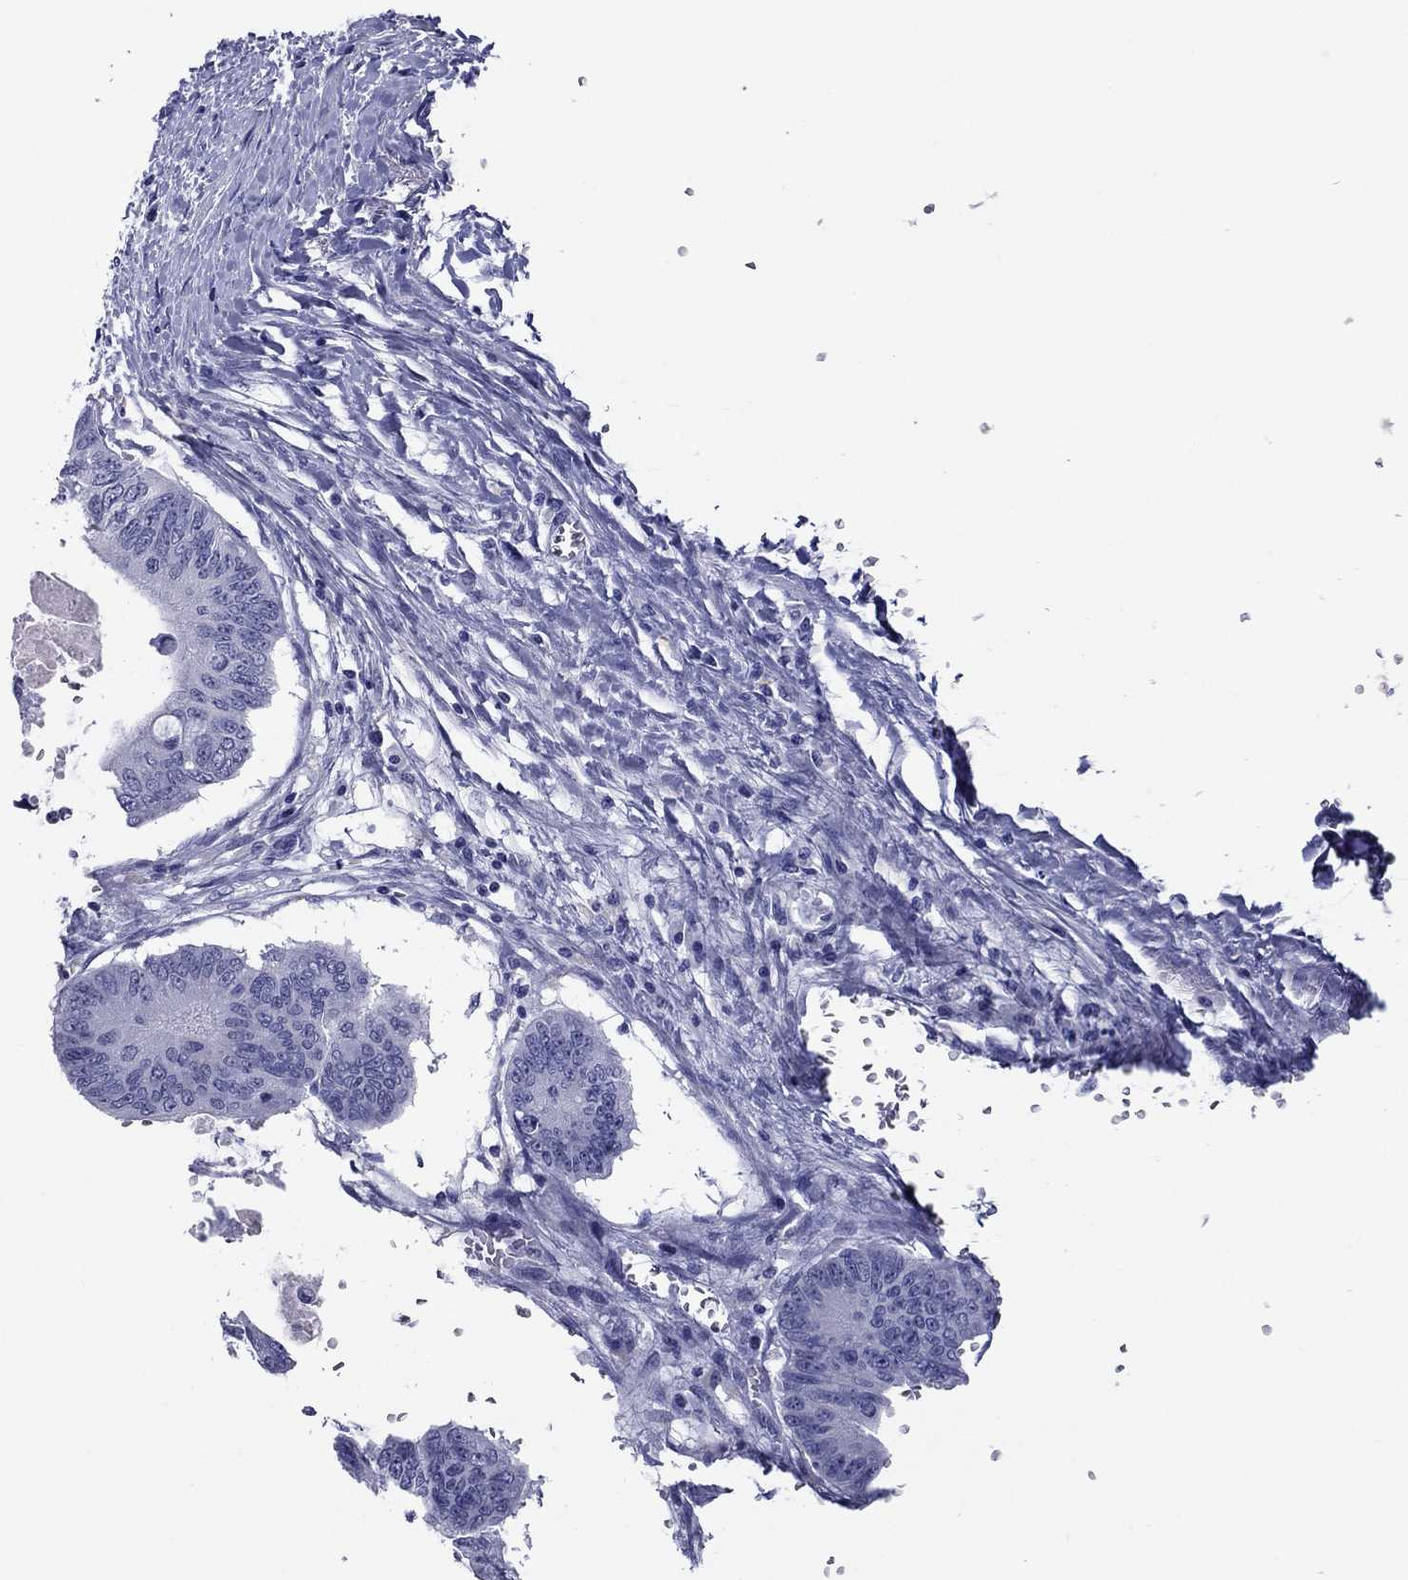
{"staining": {"intensity": "negative", "quantity": "none", "location": "none"}, "tissue": "colorectal cancer", "cell_type": "Tumor cells", "image_type": "cancer", "snomed": [{"axis": "morphology", "description": "Adenocarcinoma, NOS"}, {"axis": "topography", "description": "Rectum"}], "caption": "High power microscopy image of an immunohistochemistry (IHC) photomicrograph of colorectal cancer (adenocarcinoma), revealing no significant expression in tumor cells. The staining was performed using DAB (3,3'-diaminobenzidine) to visualize the protein expression in brown, while the nuclei were stained in blue with hematoxylin (Magnification: 20x).", "gene": "TCFL5", "patient": {"sex": "male", "age": 59}}